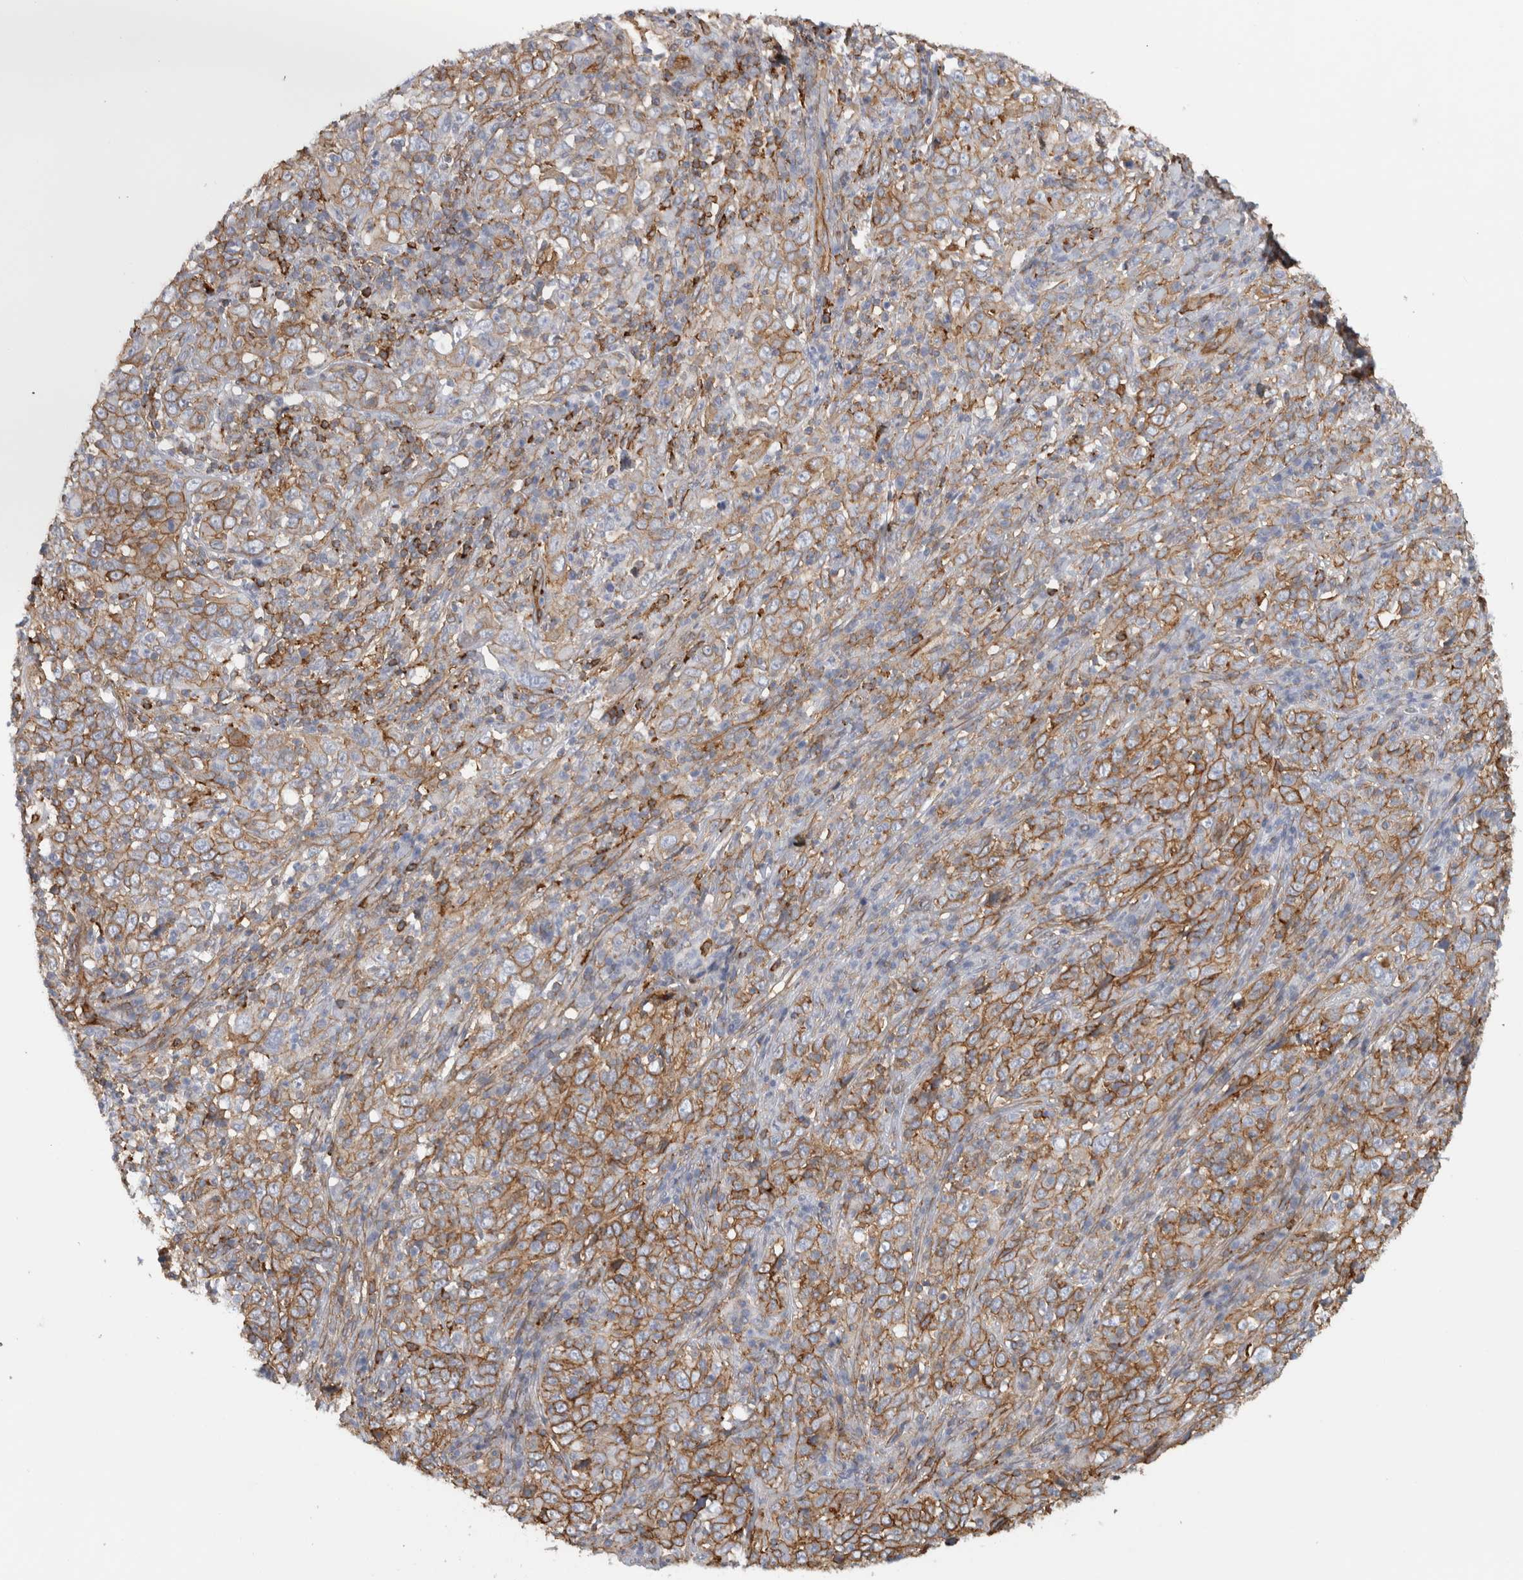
{"staining": {"intensity": "moderate", "quantity": "25%-75%", "location": "cytoplasmic/membranous"}, "tissue": "cervical cancer", "cell_type": "Tumor cells", "image_type": "cancer", "snomed": [{"axis": "morphology", "description": "Squamous cell carcinoma, NOS"}, {"axis": "topography", "description": "Cervix"}], "caption": "Cervical cancer (squamous cell carcinoma) stained with a brown dye reveals moderate cytoplasmic/membranous positive expression in approximately 25%-75% of tumor cells.", "gene": "AHNAK", "patient": {"sex": "female", "age": 46}}